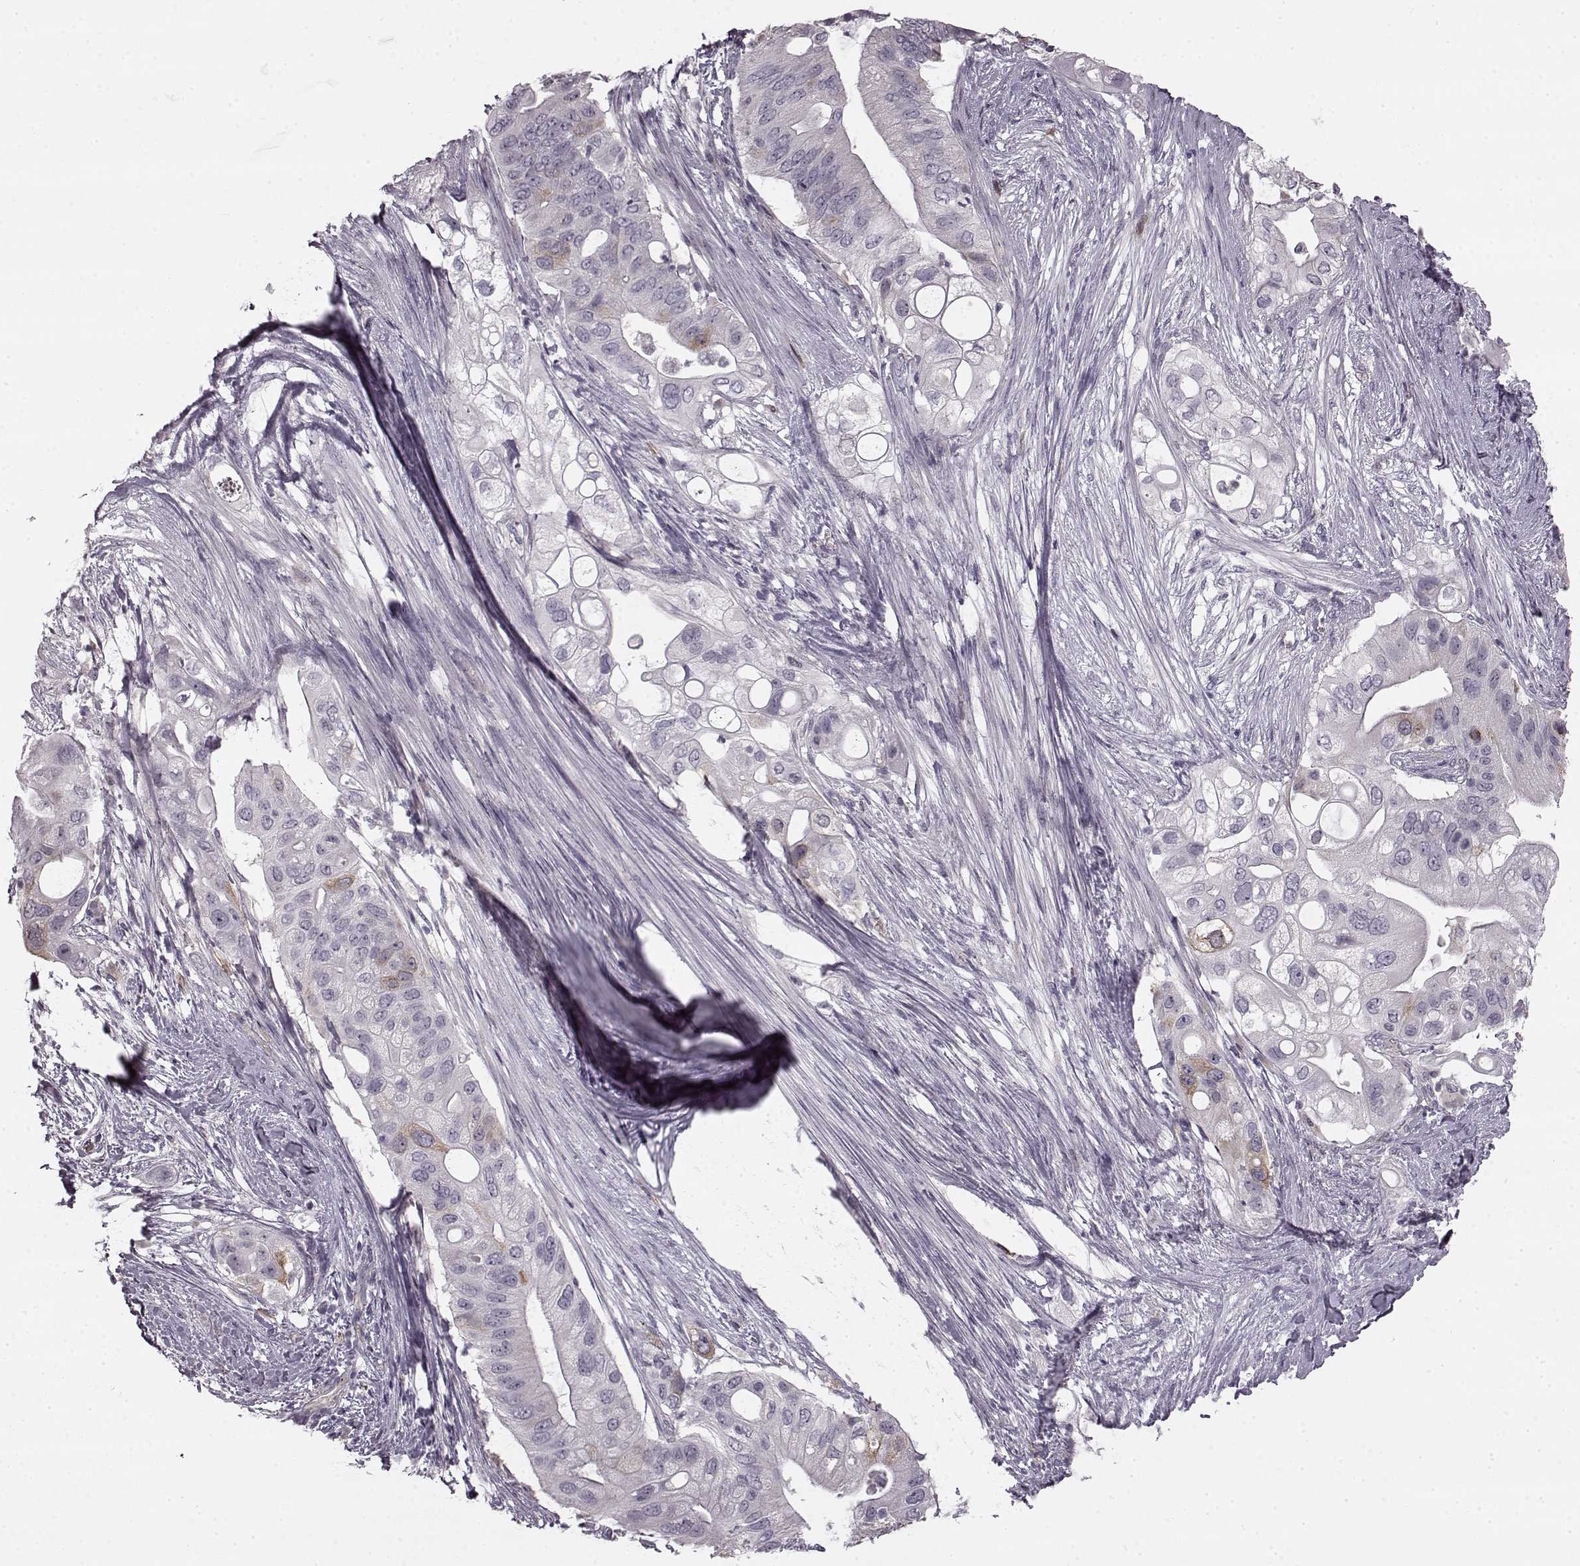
{"staining": {"intensity": "weak", "quantity": "<25%", "location": "cytoplasmic/membranous"}, "tissue": "pancreatic cancer", "cell_type": "Tumor cells", "image_type": "cancer", "snomed": [{"axis": "morphology", "description": "Adenocarcinoma, NOS"}, {"axis": "topography", "description": "Pancreas"}], "caption": "A high-resolution photomicrograph shows IHC staining of pancreatic cancer (adenocarcinoma), which reveals no significant expression in tumor cells.", "gene": "HMMR", "patient": {"sex": "female", "age": 72}}